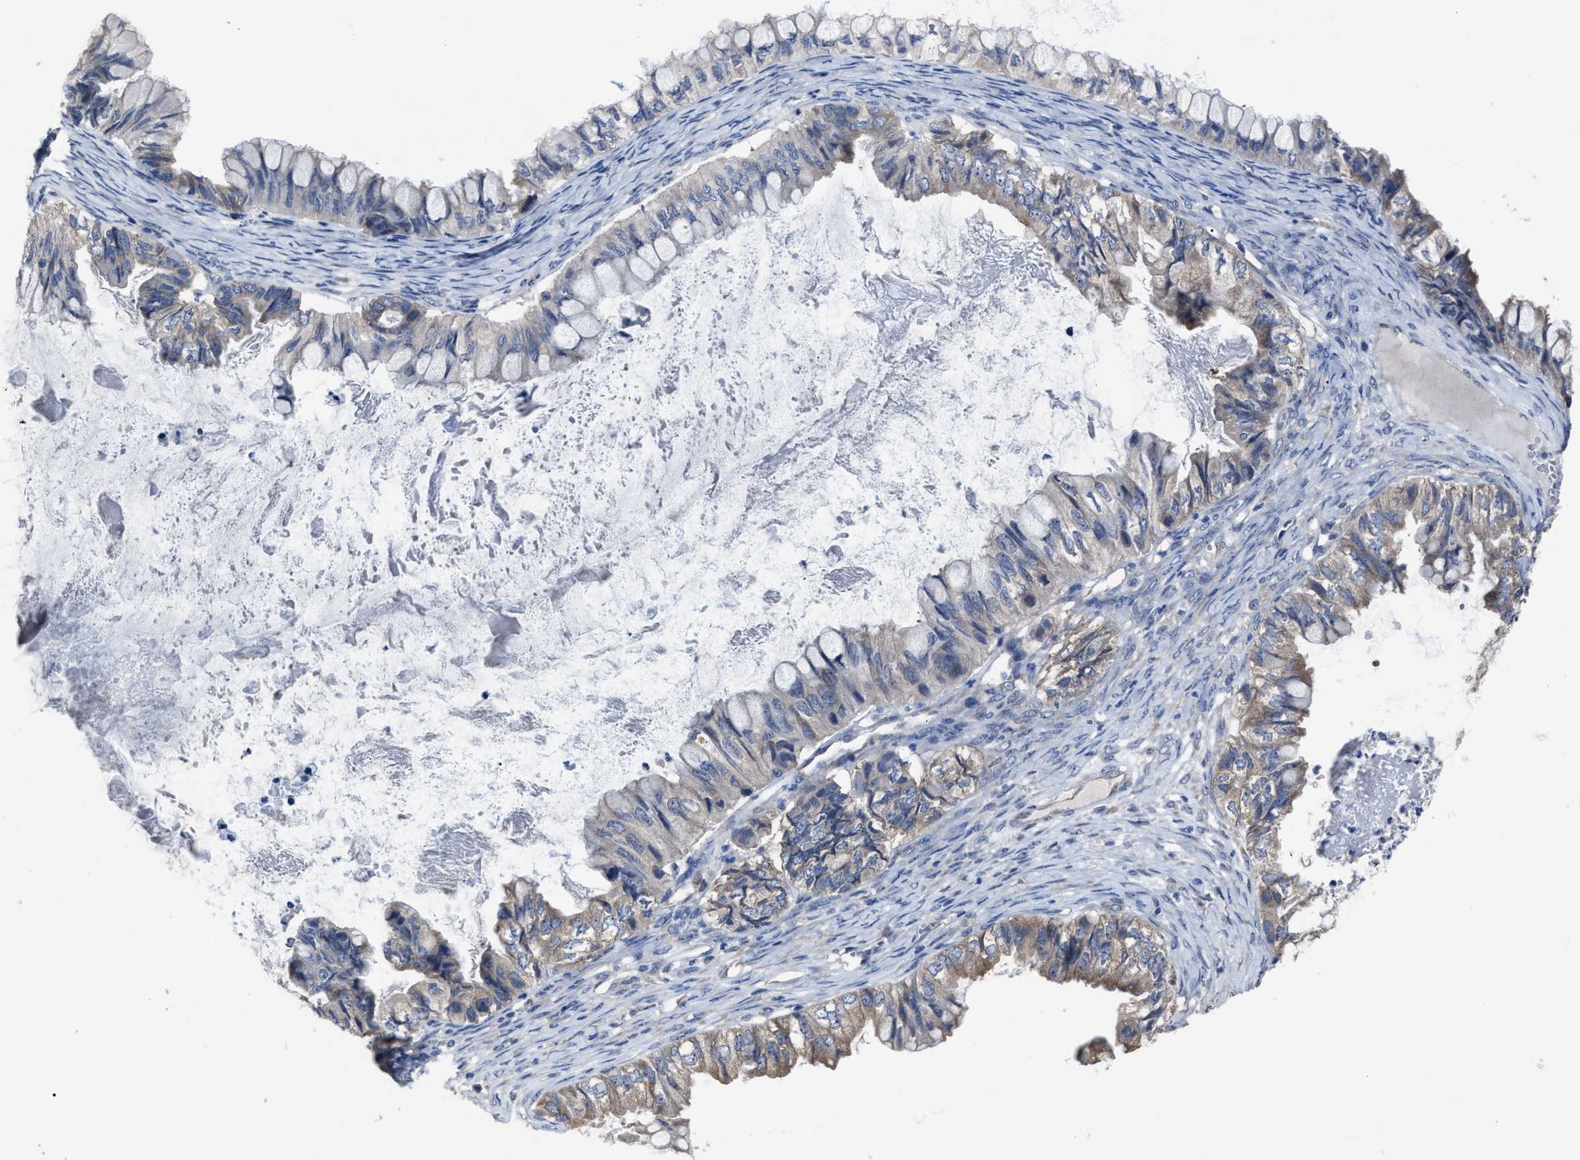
{"staining": {"intensity": "weak", "quantity": "<25%", "location": "cytoplasmic/membranous"}, "tissue": "ovarian cancer", "cell_type": "Tumor cells", "image_type": "cancer", "snomed": [{"axis": "morphology", "description": "Cystadenocarcinoma, mucinous, NOS"}, {"axis": "topography", "description": "Ovary"}], "caption": "High power microscopy micrograph of an immunohistochemistry photomicrograph of ovarian cancer, revealing no significant staining in tumor cells. (Brightfield microscopy of DAB (3,3'-diaminobenzidine) IHC at high magnification).", "gene": "UPF1", "patient": {"sex": "female", "age": 80}}